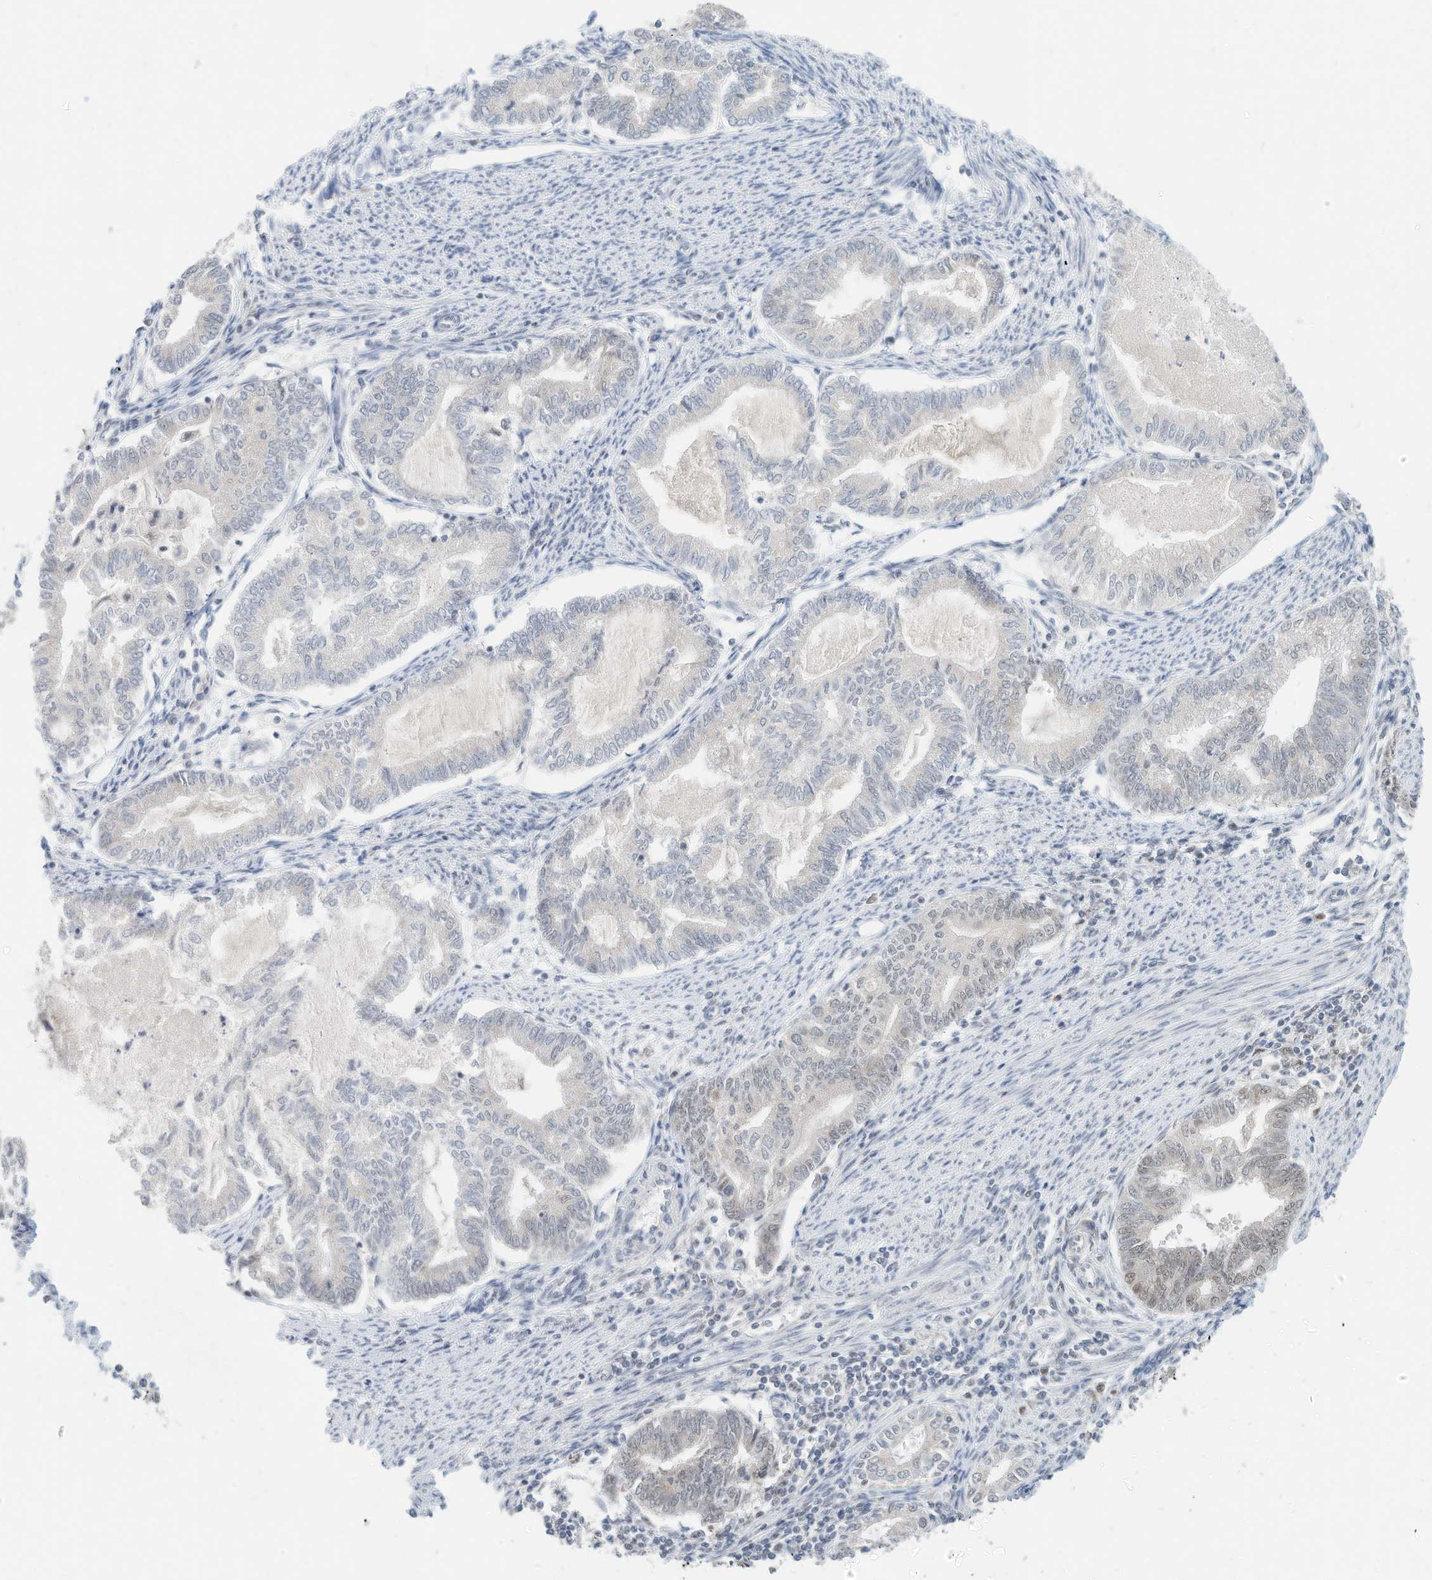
{"staining": {"intensity": "negative", "quantity": "none", "location": "none"}, "tissue": "endometrial cancer", "cell_type": "Tumor cells", "image_type": "cancer", "snomed": [{"axis": "morphology", "description": "Adenocarcinoma, NOS"}, {"axis": "topography", "description": "Endometrium"}], "caption": "The histopathology image reveals no significant positivity in tumor cells of adenocarcinoma (endometrial).", "gene": "OGT", "patient": {"sex": "female", "age": 79}}